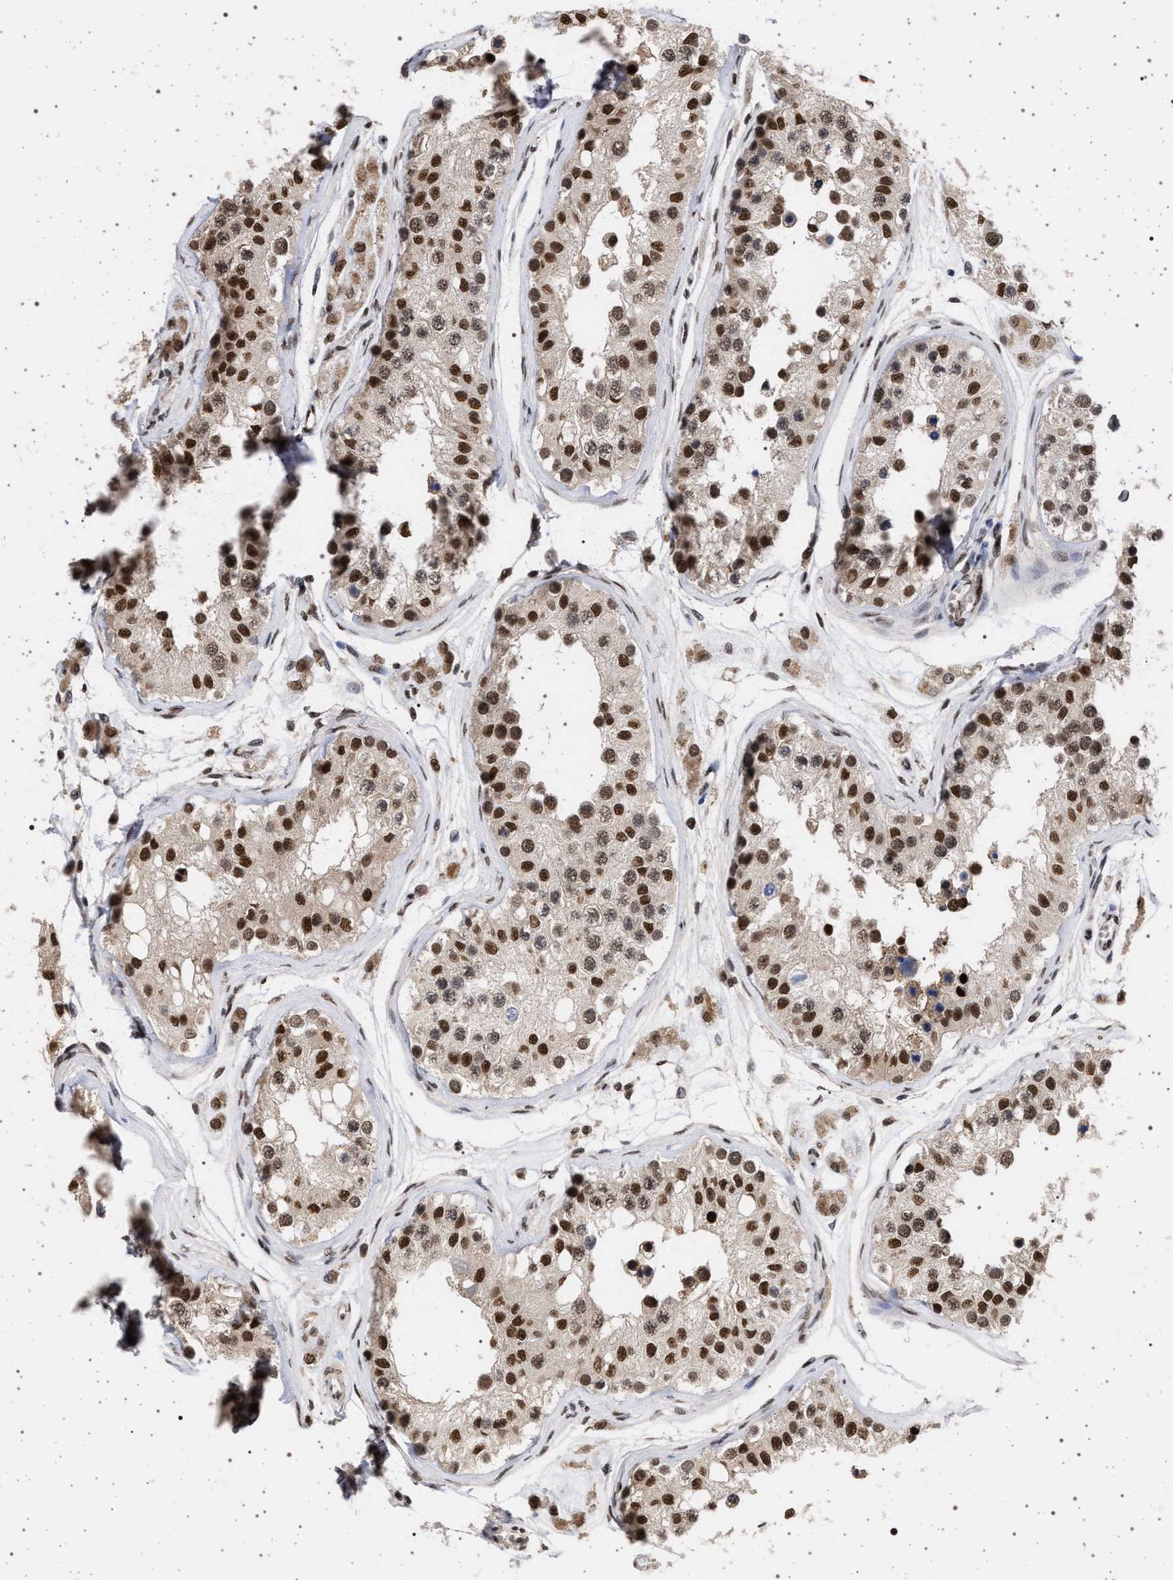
{"staining": {"intensity": "strong", "quantity": ">75%", "location": "nuclear"}, "tissue": "testis", "cell_type": "Cells in seminiferous ducts", "image_type": "normal", "snomed": [{"axis": "morphology", "description": "Normal tissue, NOS"}, {"axis": "morphology", "description": "Adenocarcinoma, metastatic, NOS"}, {"axis": "topography", "description": "Testis"}], "caption": "Protein expression by immunohistochemistry (IHC) exhibits strong nuclear staining in about >75% of cells in seminiferous ducts in benign testis. The staining was performed using DAB (3,3'-diaminobenzidine), with brown indicating positive protein expression. Nuclei are stained blue with hematoxylin.", "gene": "PHF12", "patient": {"sex": "male", "age": 26}}